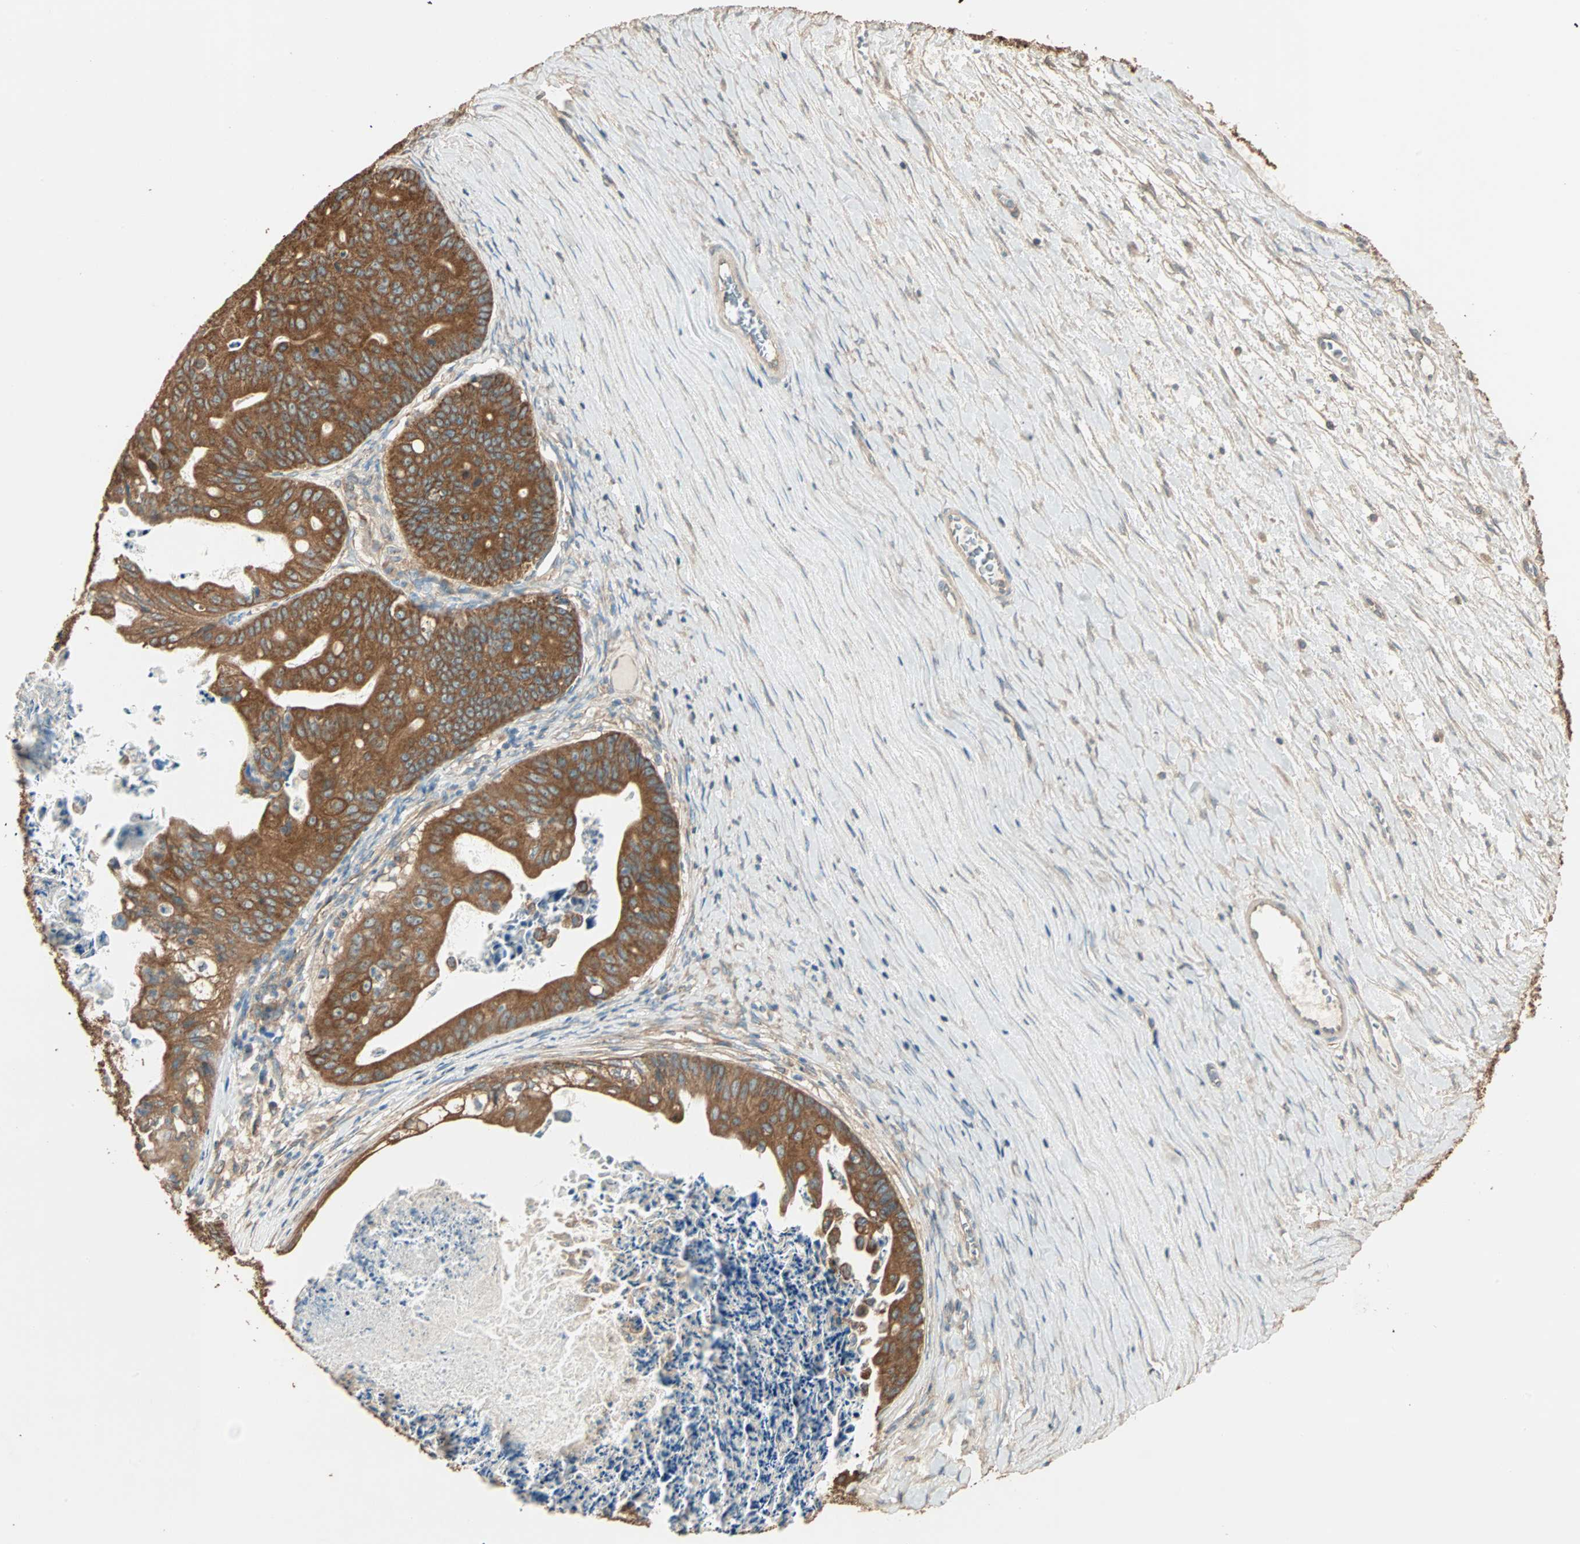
{"staining": {"intensity": "strong", "quantity": ">75%", "location": "cytoplasmic/membranous"}, "tissue": "ovarian cancer", "cell_type": "Tumor cells", "image_type": "cancer", "snomed": [{"axis": "morphology", "description": "Cystadenocarcinoma, mucinous, NOS"}, {"axis": "topography", "description": "Ovary"}], "caption": "A micrograph of human ovarian mucinous cystadenocarcinoma stained for a protein demonstrates strong cytoplasmic/membranous brown staining in tumor cells. The staining was performed using DAB, with brown indicating positive protein expression. Nuclei are stained blue with hematoxylin.", "gene": "EIF4G2", "patient": {"sex": "female", "age": 37}}